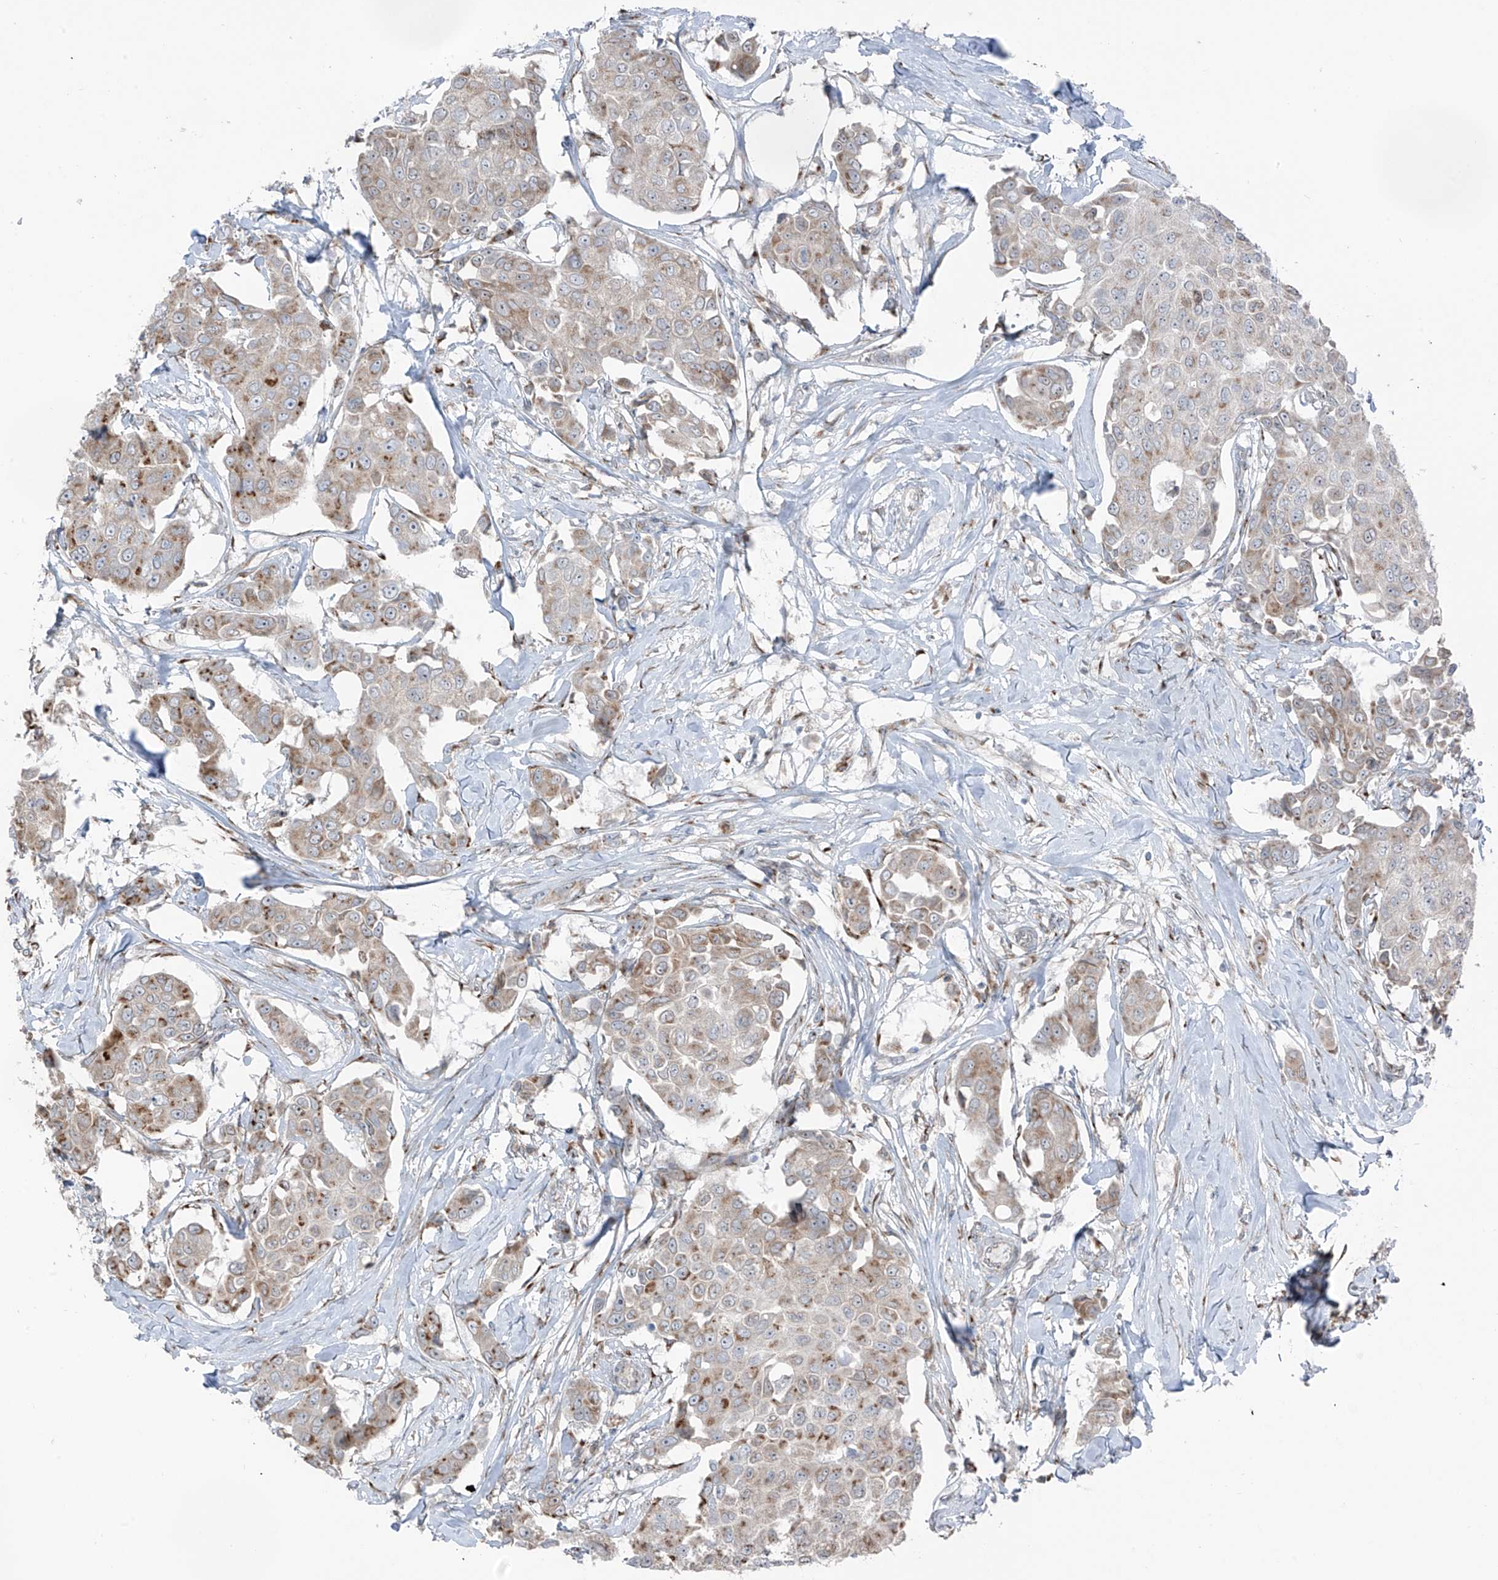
{"staining": {"intensity": "moderate", "quantity": "25%-75%", "location": "cytoplasmic/membranous"}, "tissue": "breast cancer", "cell_type": "Tumor cells", "image_type": "cancer", "snomed": [{"axis": "morphology", "description": "Duct carcinoma"}, {"axis": "topography", "description": "Breast"}], "caption": "Immunohistochemical staining of breast cancer (infiltrating ductal carcinoma) shows moderate cytoplasmic/membranous protein staining in approximately 25%-75% of tumor cells.", "gene": "ERLEC1", "patient": {"sex": "female", "age": 80}}